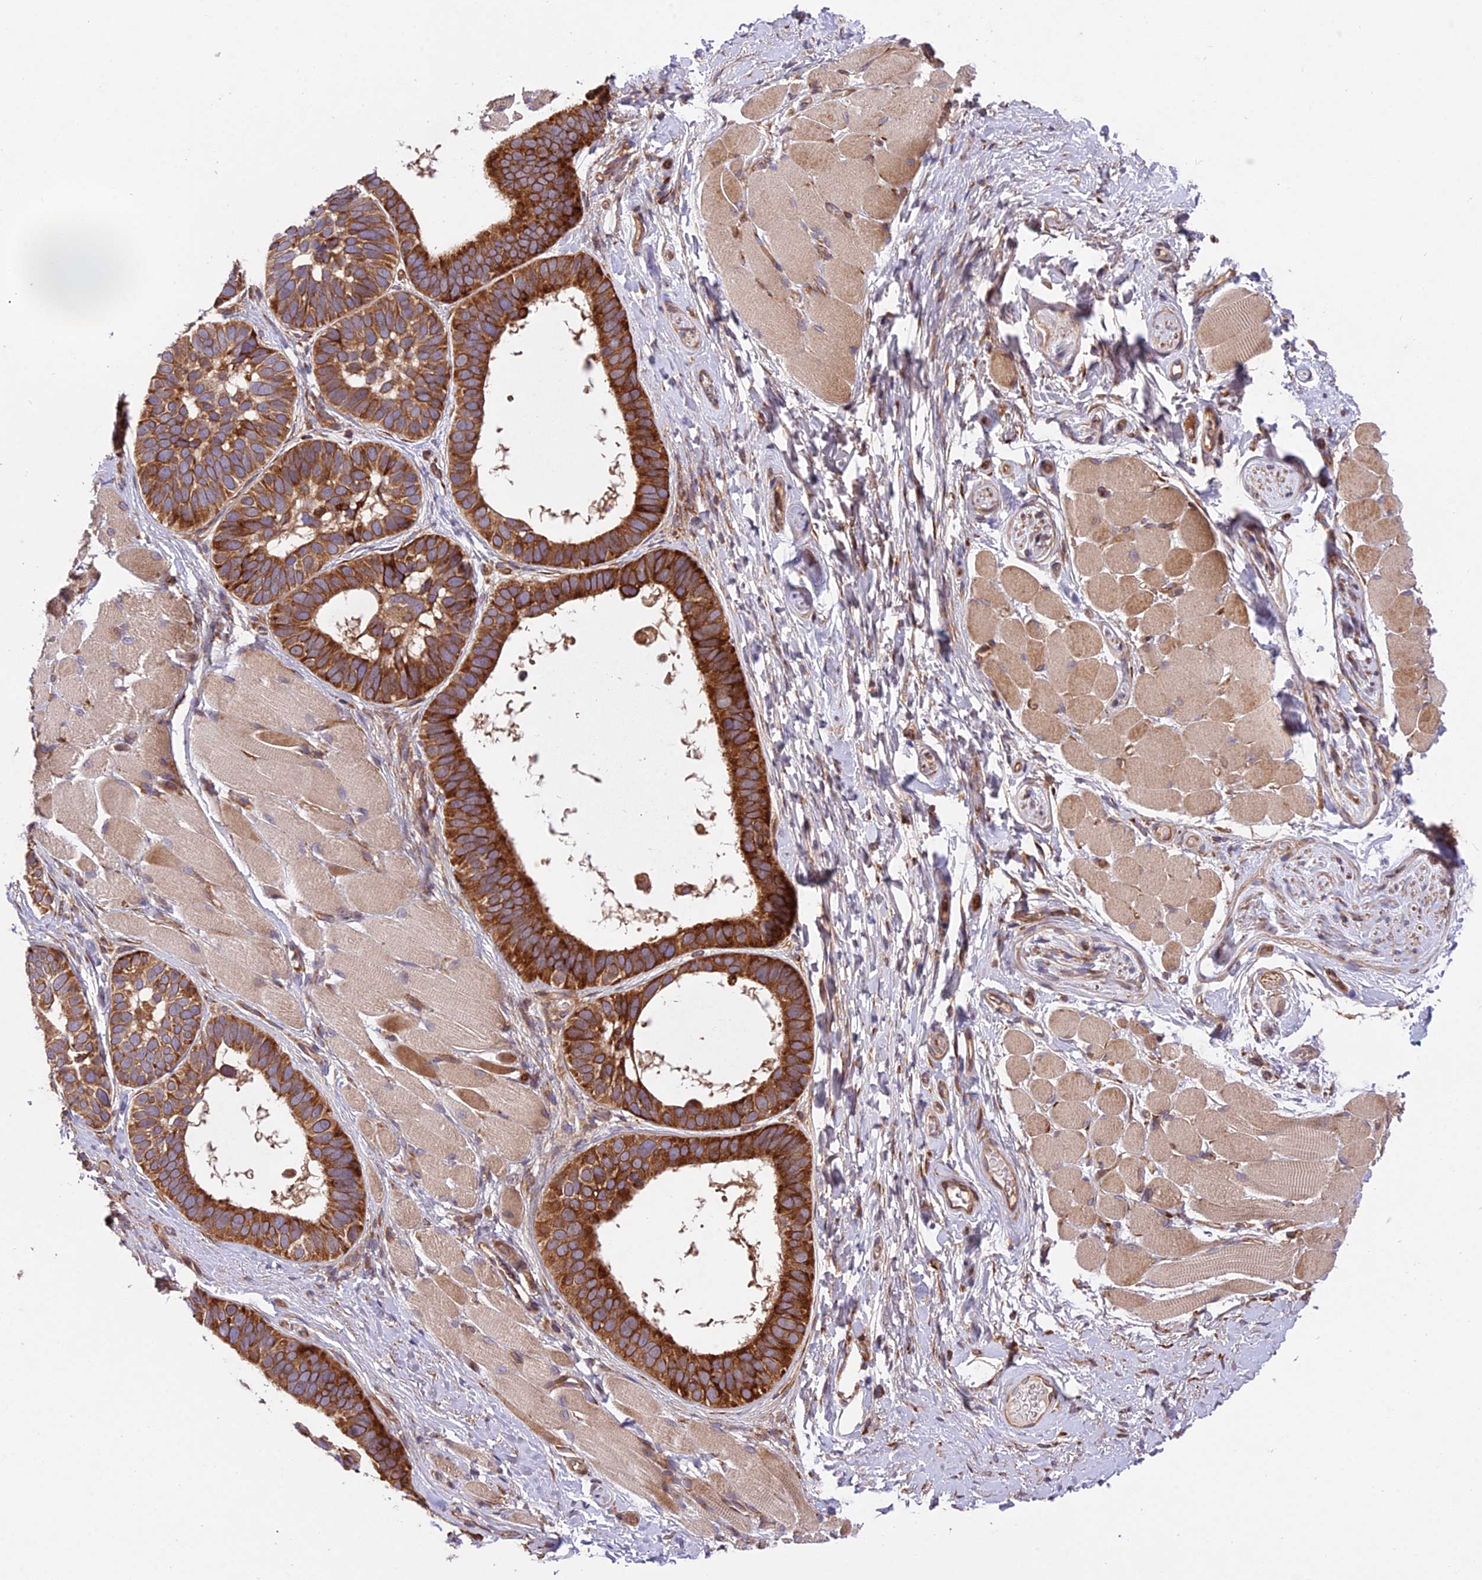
{"staining": {"intensity": "strong", "quantity": ">75%", "location": "cytoplasmic/membranous"}, "tissue": "skin cancer", "cell_type": "Tumor cells", "image_type": "cancer", "snomed": [{"axis": "morphology", "description": "Basal cell carcinoma"}, {"axis": "topography", "description": "Skin"}], "caption": "Protein staining by immunohistochemistry (IHC) demonstrates strong cytoplasmic/membranous positivity in about >75% of tumor cells in skin cancer (basal cell carcinoma). The staining is performed using DAB brown chromogen to label protein expression. The nuclei are counter-stained blue using hematoxylin.", "gene": "ROCK1", "patient": {"sex": "male", "age": 62}}